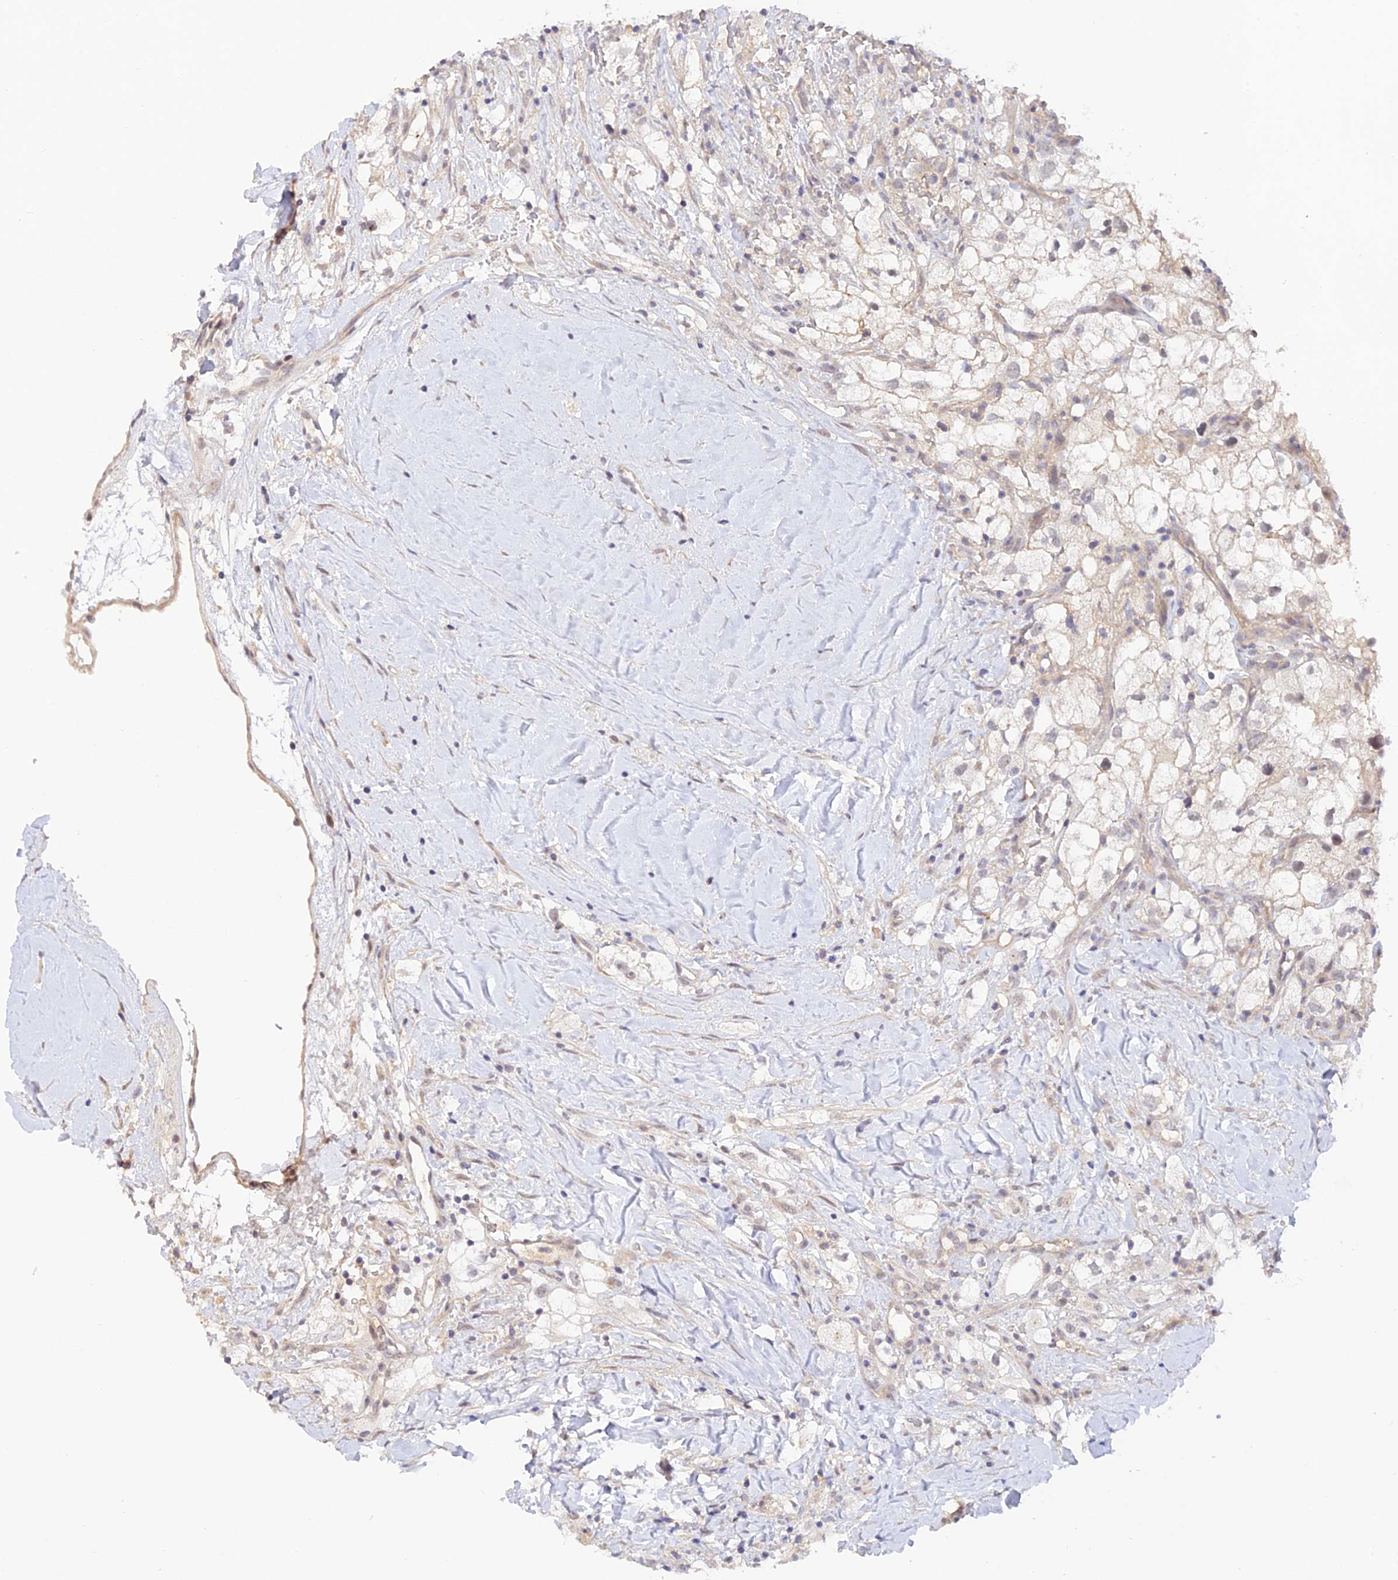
{"staining": {"intensity": "negative", "quantity": "none", "location": "none"}, "tissue": "renal cancer", "cell_type": "Tumor cells", "image_type": "cancer", "snomed": [{"axis": "morphology", "description": "Adenocarcinoma, NOS"}, {"axis": "topography", "description": "Kidney"}], "caption": "DAB (3,3'-diaminobenzidine) immunohistochemical staining of human renal adenocarcinoma shows no significant staining in tumor cells. The staining is performed using DAB (3,3'-diaminobenzidine) brown chromogen with nuclei counter-stained in using hematoxylin.", "gene": "CAMSAP3", "patient": {"sex": "male", "age": 59}}